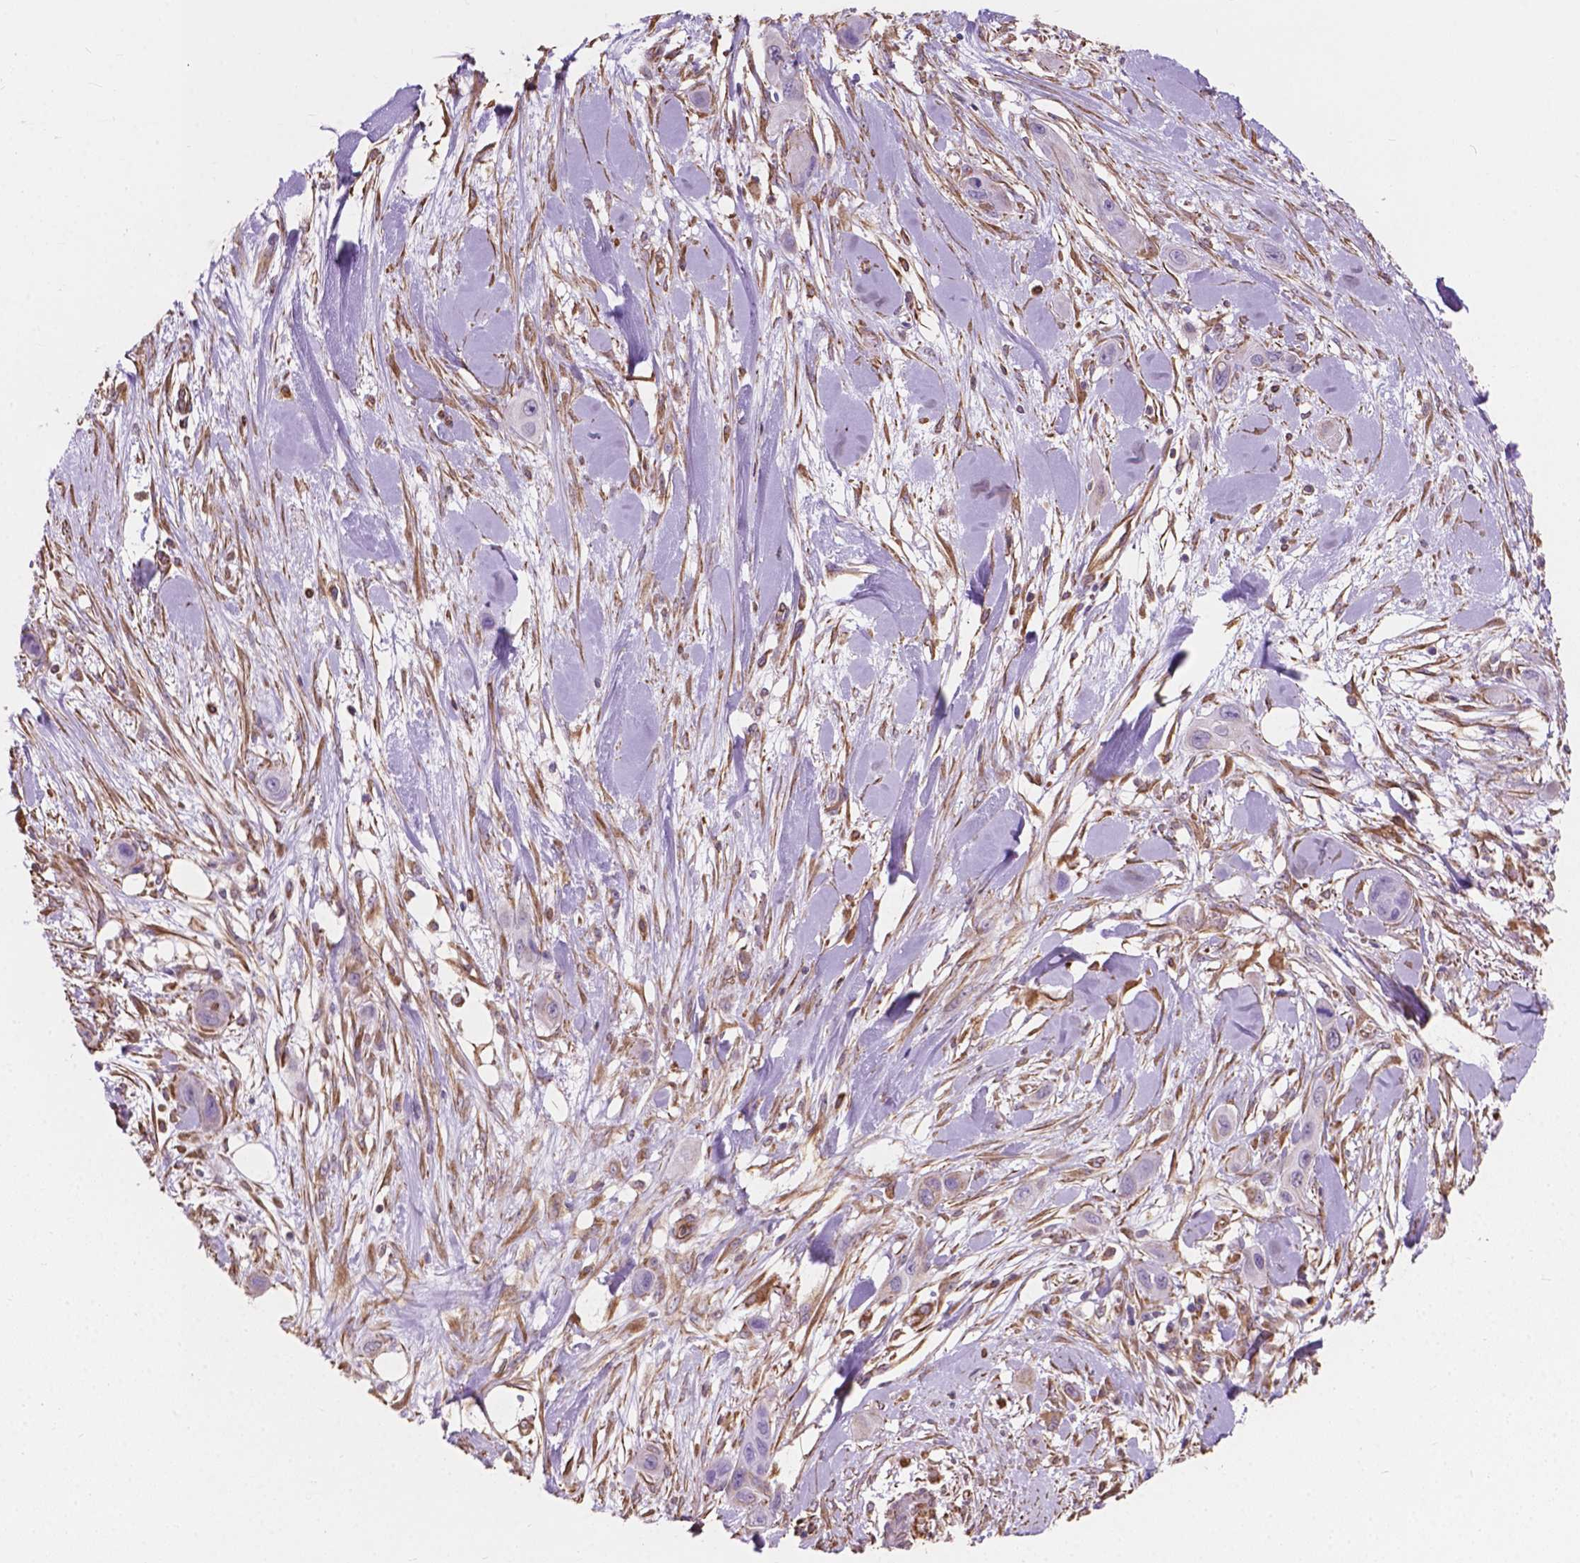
{"staining": {"intensity": "negative", "quantity": "none", "location": "none"}, "tissue": "skin cancer", "cell_type": "Tumor cells", "image_type": "cancer", "snomed": [{"axis": "morphology", "description": "Squamous cell carcinoma, NOS"}, {"axis": "topography", "description": "Skin"}], "caption": "Tumor cells are negative for protein expression in human skin cancer.", "gene": "AMOT", "patient": {"sex": "male", "age": 79}}